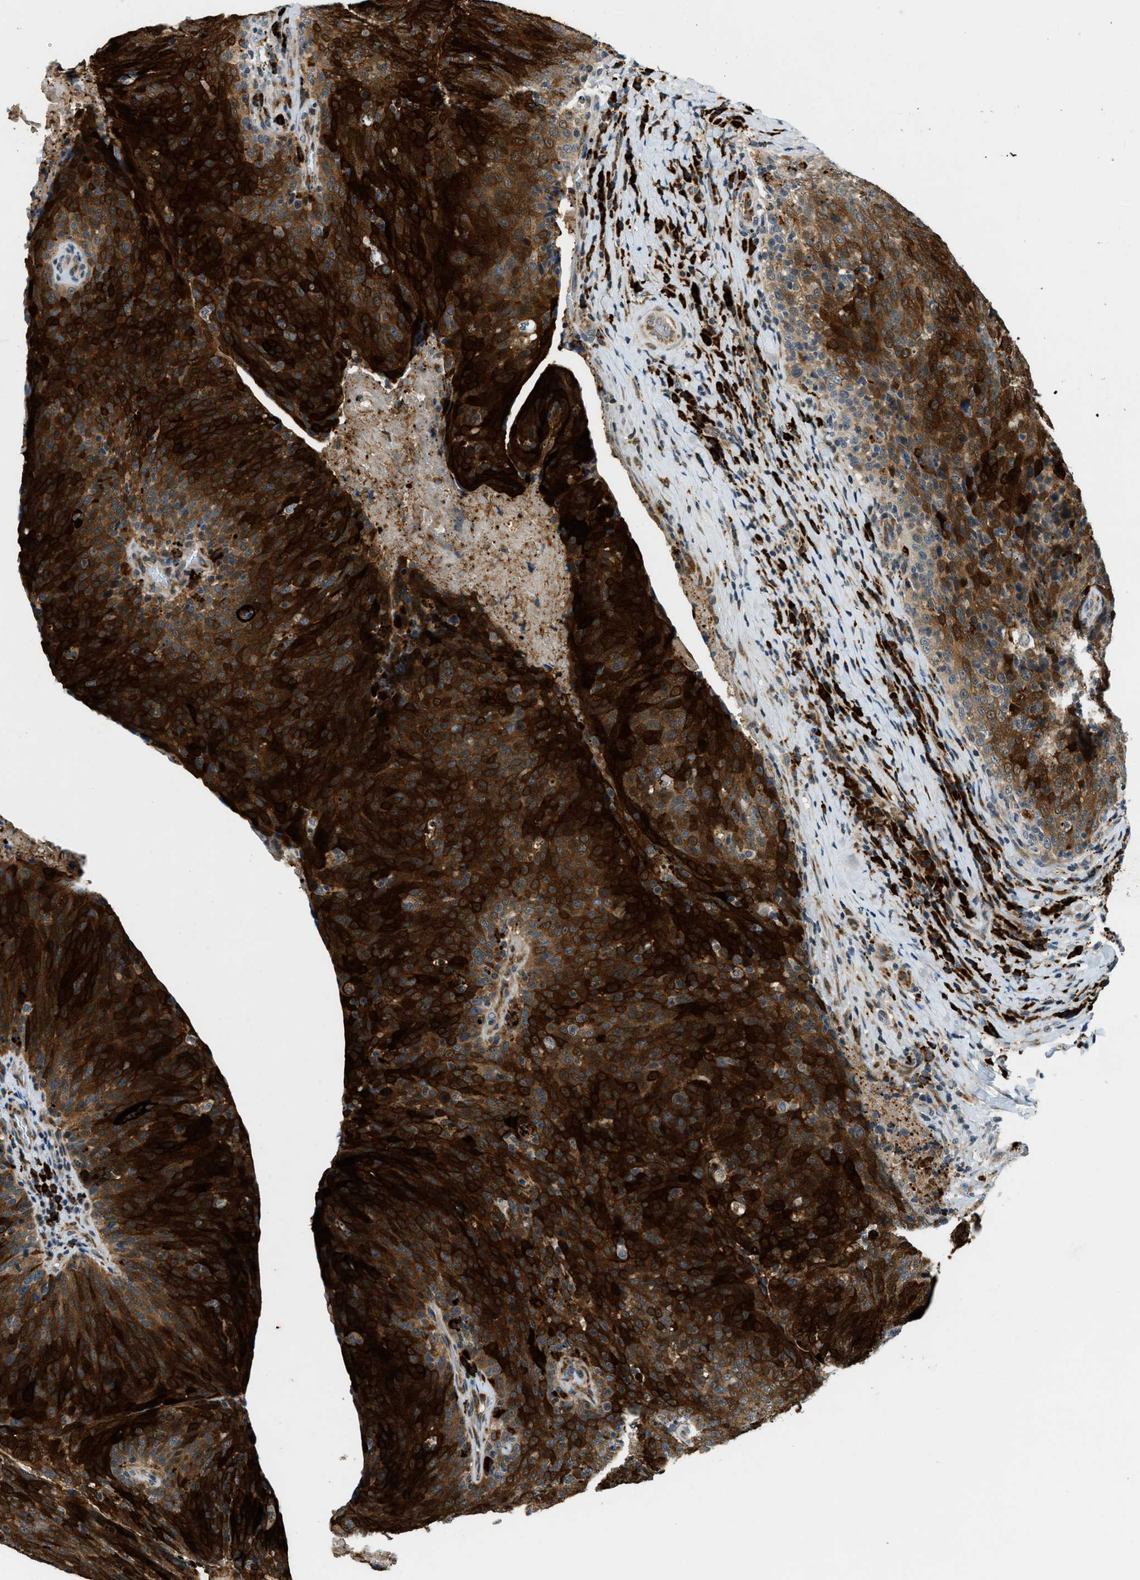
{"staining": {"intensity": "strong", "quantity": ">75%", "location": "cytoplasmic/membranous"}, "tissue": "head and neck cancer", "cell_type": "Tumor cells", "image_type": "cancer", "snomed": [{"axis": "morphology", "description": "Squamous cell carcinoma, NOS"}, {"axis": "morphology", "description": "Squamous cell carcinoma, metastatic, NOS"}, {"axis": "topography", "description": "Lymph node"}, {"axis": "topography", "description": "Head-Neck"}], "caption": "Immunohistochemical staining of human head and neck squamous cell carcinoma demonstrates strong cytoplasmic/membranous protein staining in about >75% of tumor cells.", "gene": "HERC2", "patient": {"sex": "male", "age": 62}}